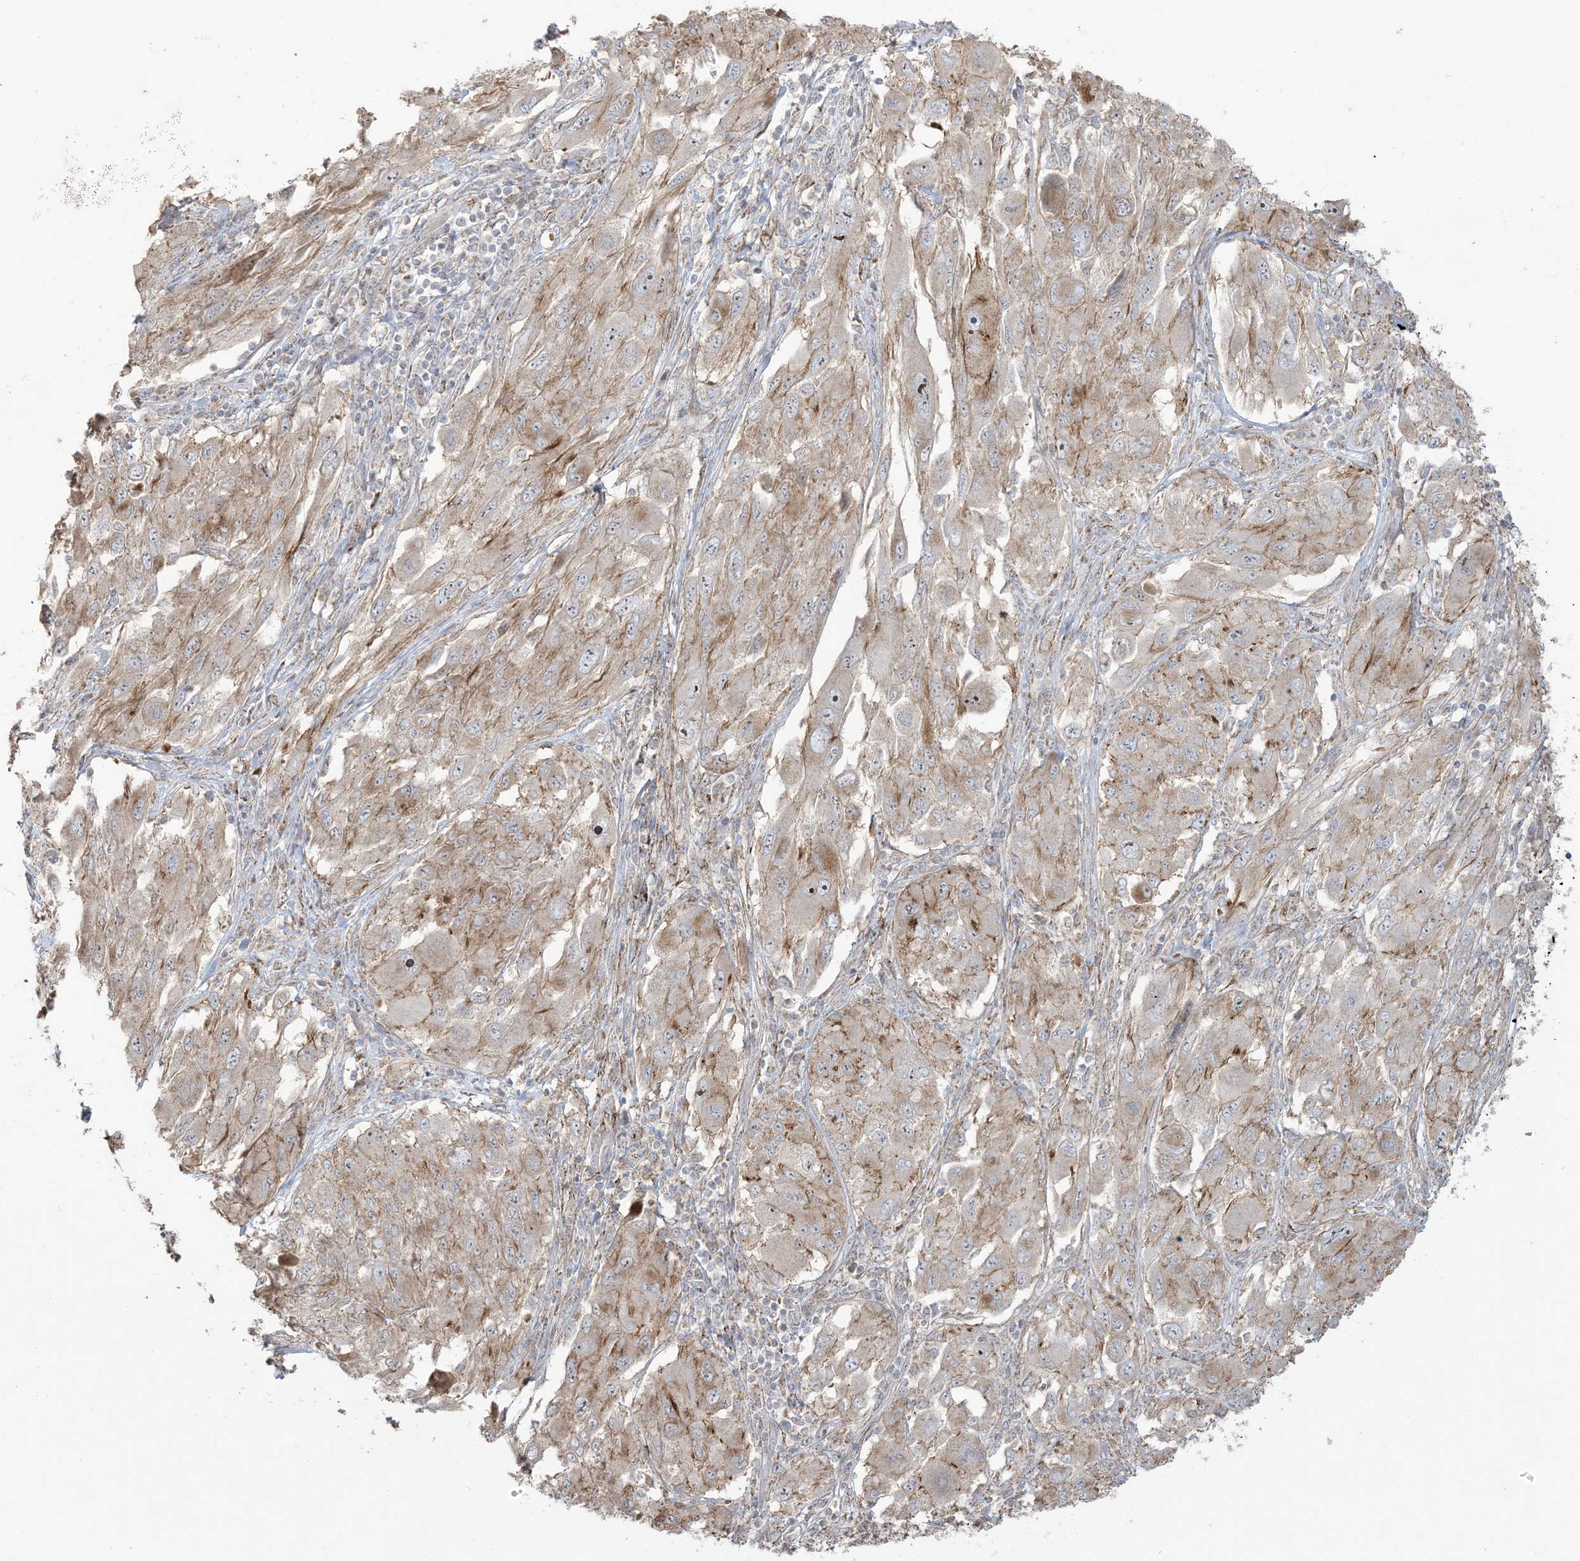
{"staining": {"intensity": "moderate", "quantity": "<25%", "location": "cytoplasmic/membranous,nuclear"}, "tissue": "melanoma", "cell_type": "Tumor cells", "image_type": "cancer", "snomed": [{"axis": "morphology", "description": "Malignant melanoma, NOS"}, {"axis": "topography", "description": "Skin"}], "caption": "Malignant melanoma tissue reveals moderate cytoplasmic/membranous and nuclear expression in about <25% of tumor cells", "gene": "KLHL18", "patient": {"sex": "female", "age": 91}}